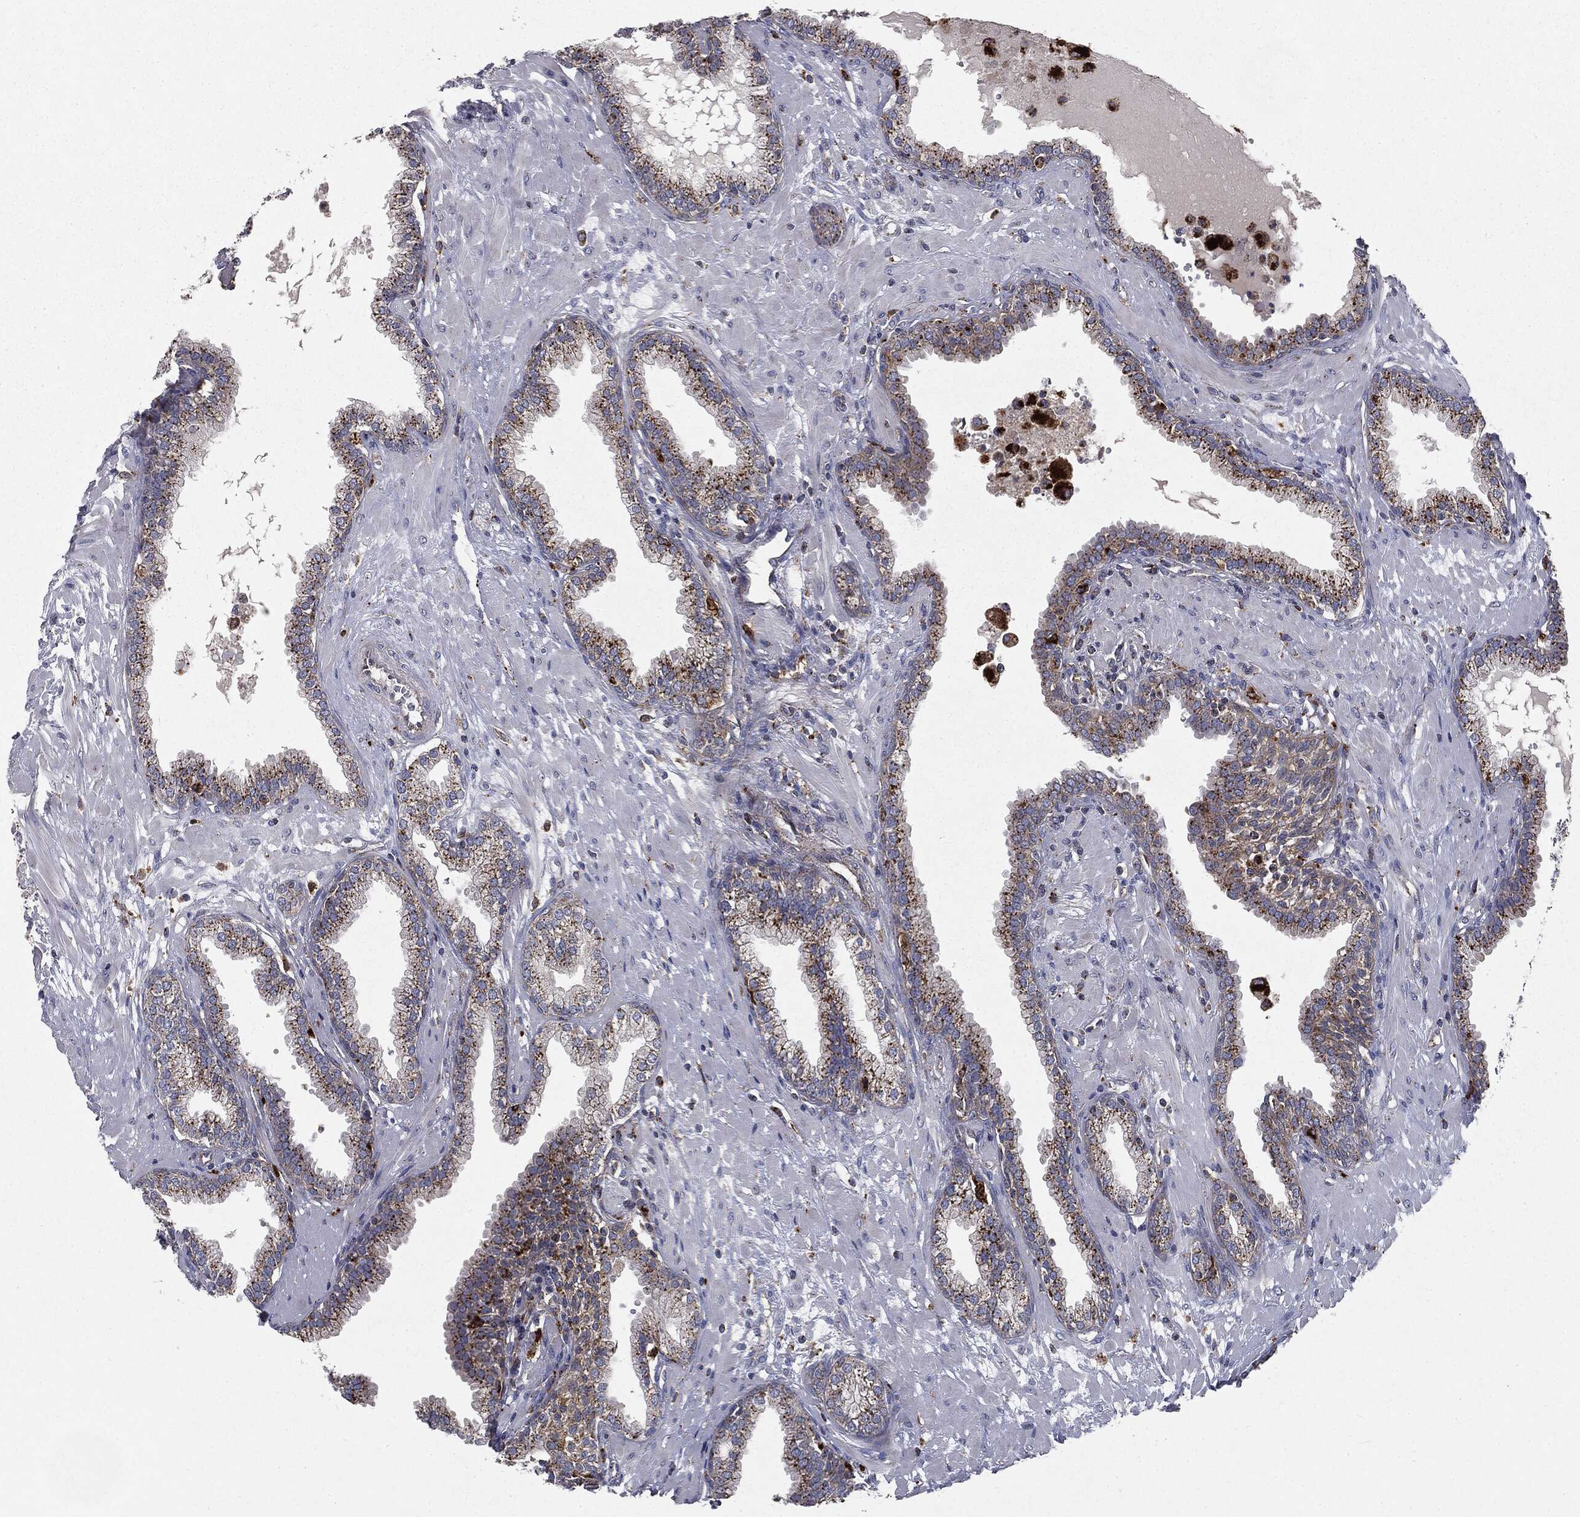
{"staining": {"intensity": "strong", "quantity": ">75%", "location": "cytoplasmic/membranous"}, "tissue": "prostate", "cell_type": "Glandular cells", "image_type": "normal", "snomed": [{"axis": "morphology", "description": "Normal tissue, NOS"}, {"axis": "topography", "description": "Prostate"}], "caption": "Benign prostate was stained to show a protein in brown. There is high levels of strong cytoplasmic/membranous staining in about >75% of glandular cells. (Brightfield microscopy of DAB IHC at high magnification).", "gene": "CTSA", "patient": {"sex": "male", "age": 64}}